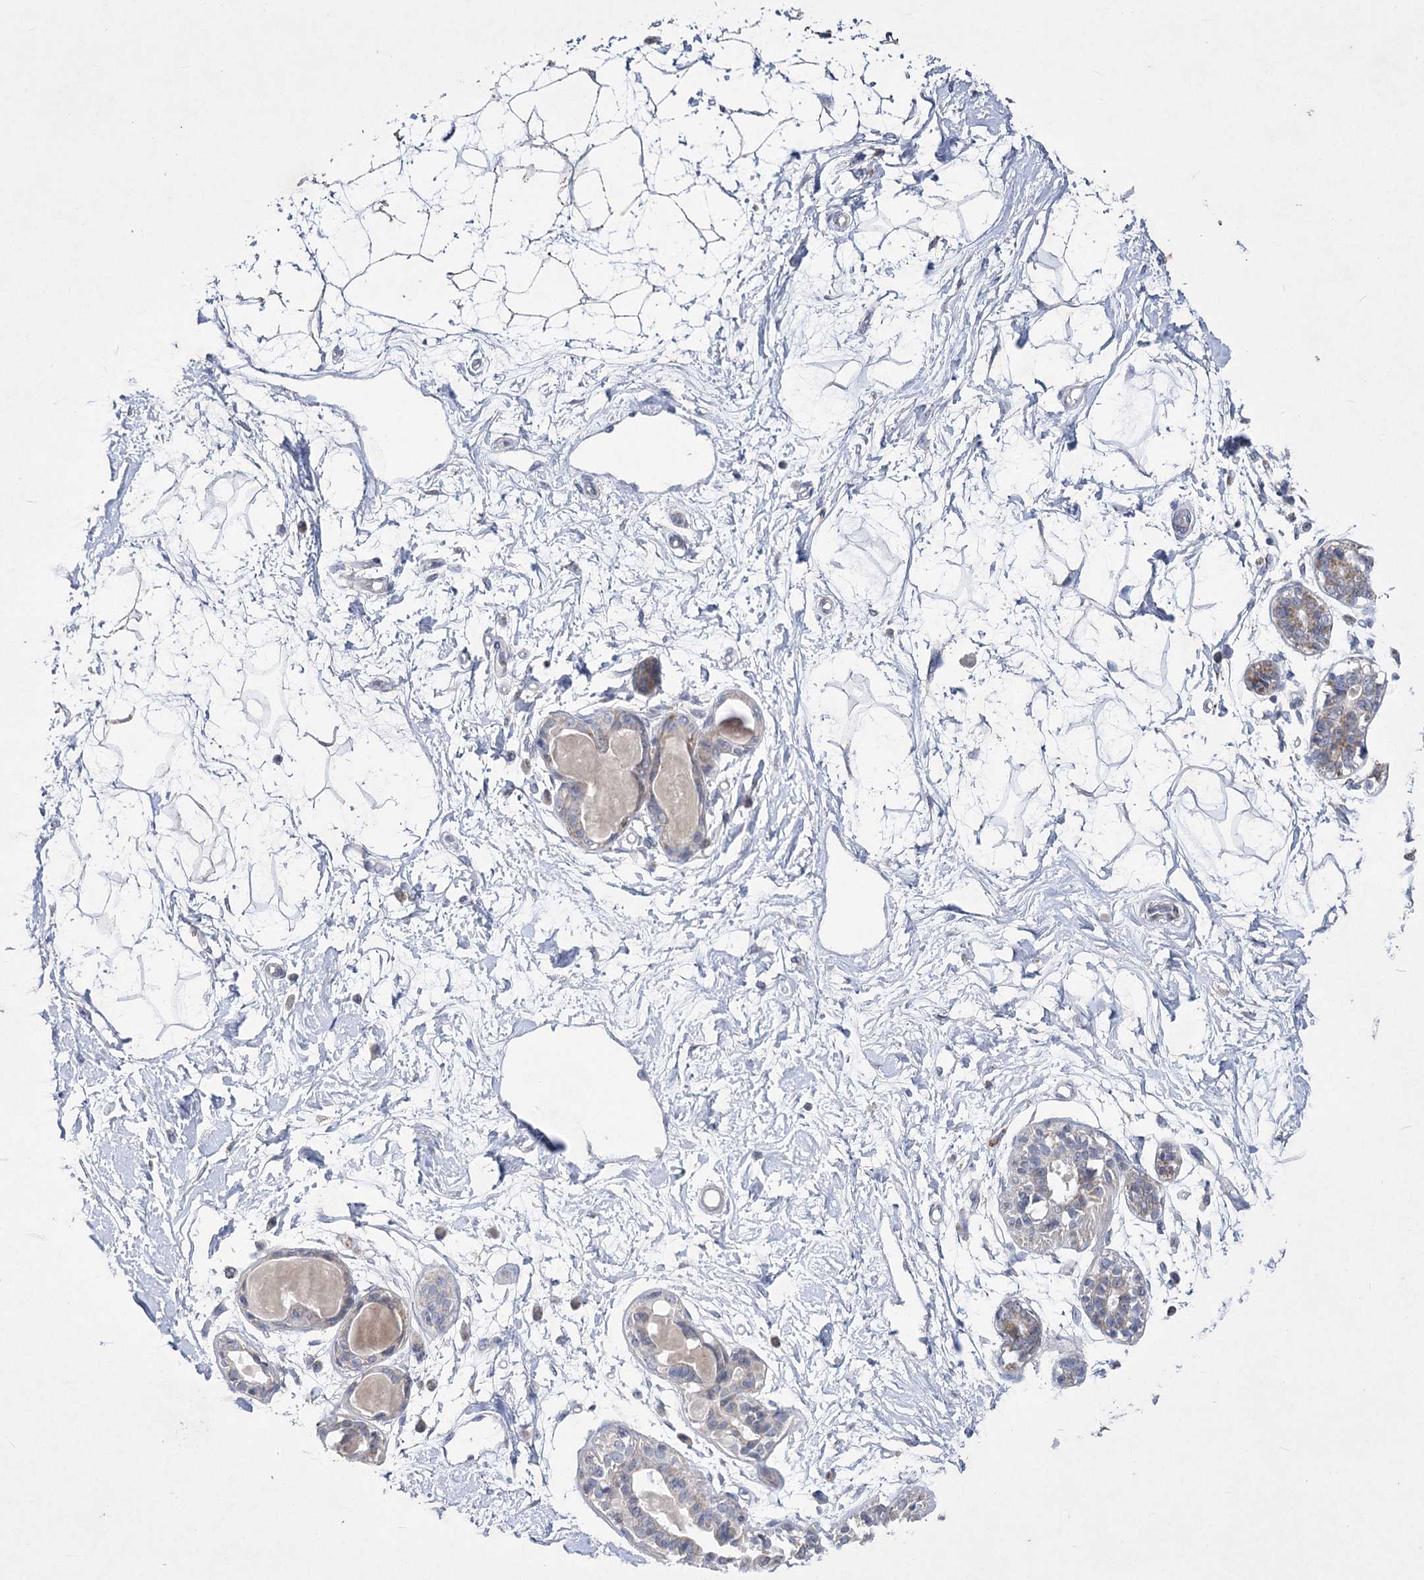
{"staining": {"intensity": "negative", "quantity": "none", "location": "none"}, "tissue": "breast", "cell_type": "Adipocytes", "image_type": "normal", "snomed": [{"axis": "morphology", "description": "Normal tissue, NOS"}, {"axis": "topography", "description": "Breast"}], "caption": "This is an IHC photomicrograph of unremarkable breast. There is no expression in adipocytes.", "gene": "PDHB", "patient": {"sex": "female", "age": 45}}